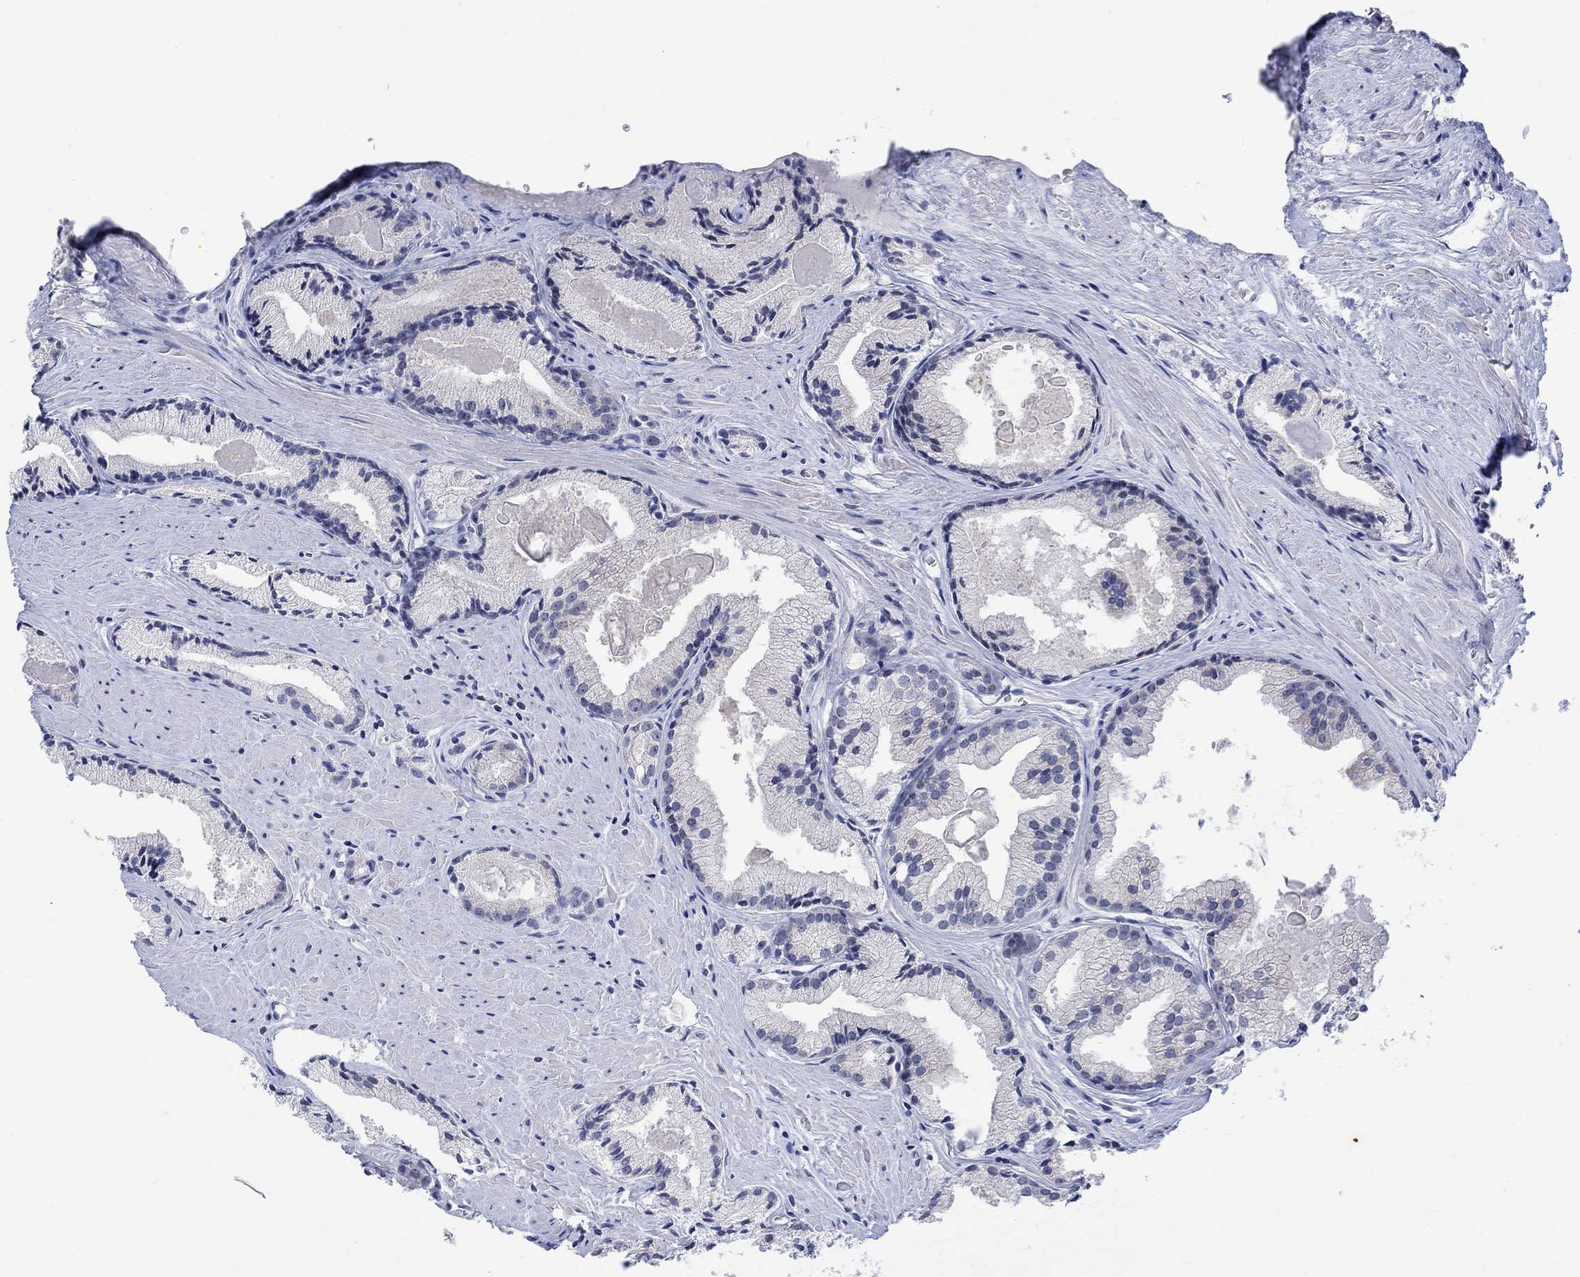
{"staining": {"intensity": "negative", "quantity": "none", "location": "none"}, "tissue": "prostate cancer", "cell_type": "Tumor cells", "image_type": "cancer", "snomed": [{"axis": "morphology", "description": "Adenocarcinoma, NOS"}, {"axis": "morphology", "description": "Adenocarcinoma, High grade"}, {"axis": "topography", "description": "Prostate"}], "caption": "Immunohistochemical staining of prostate high-grade adenocarcinoma shows no significant expression in tumor cells. (Immunohistochemistry (ihc), brightfield microscopy, high magnification).", "gene": "DCX", "patient": {"sex": "male", "age": 70}}